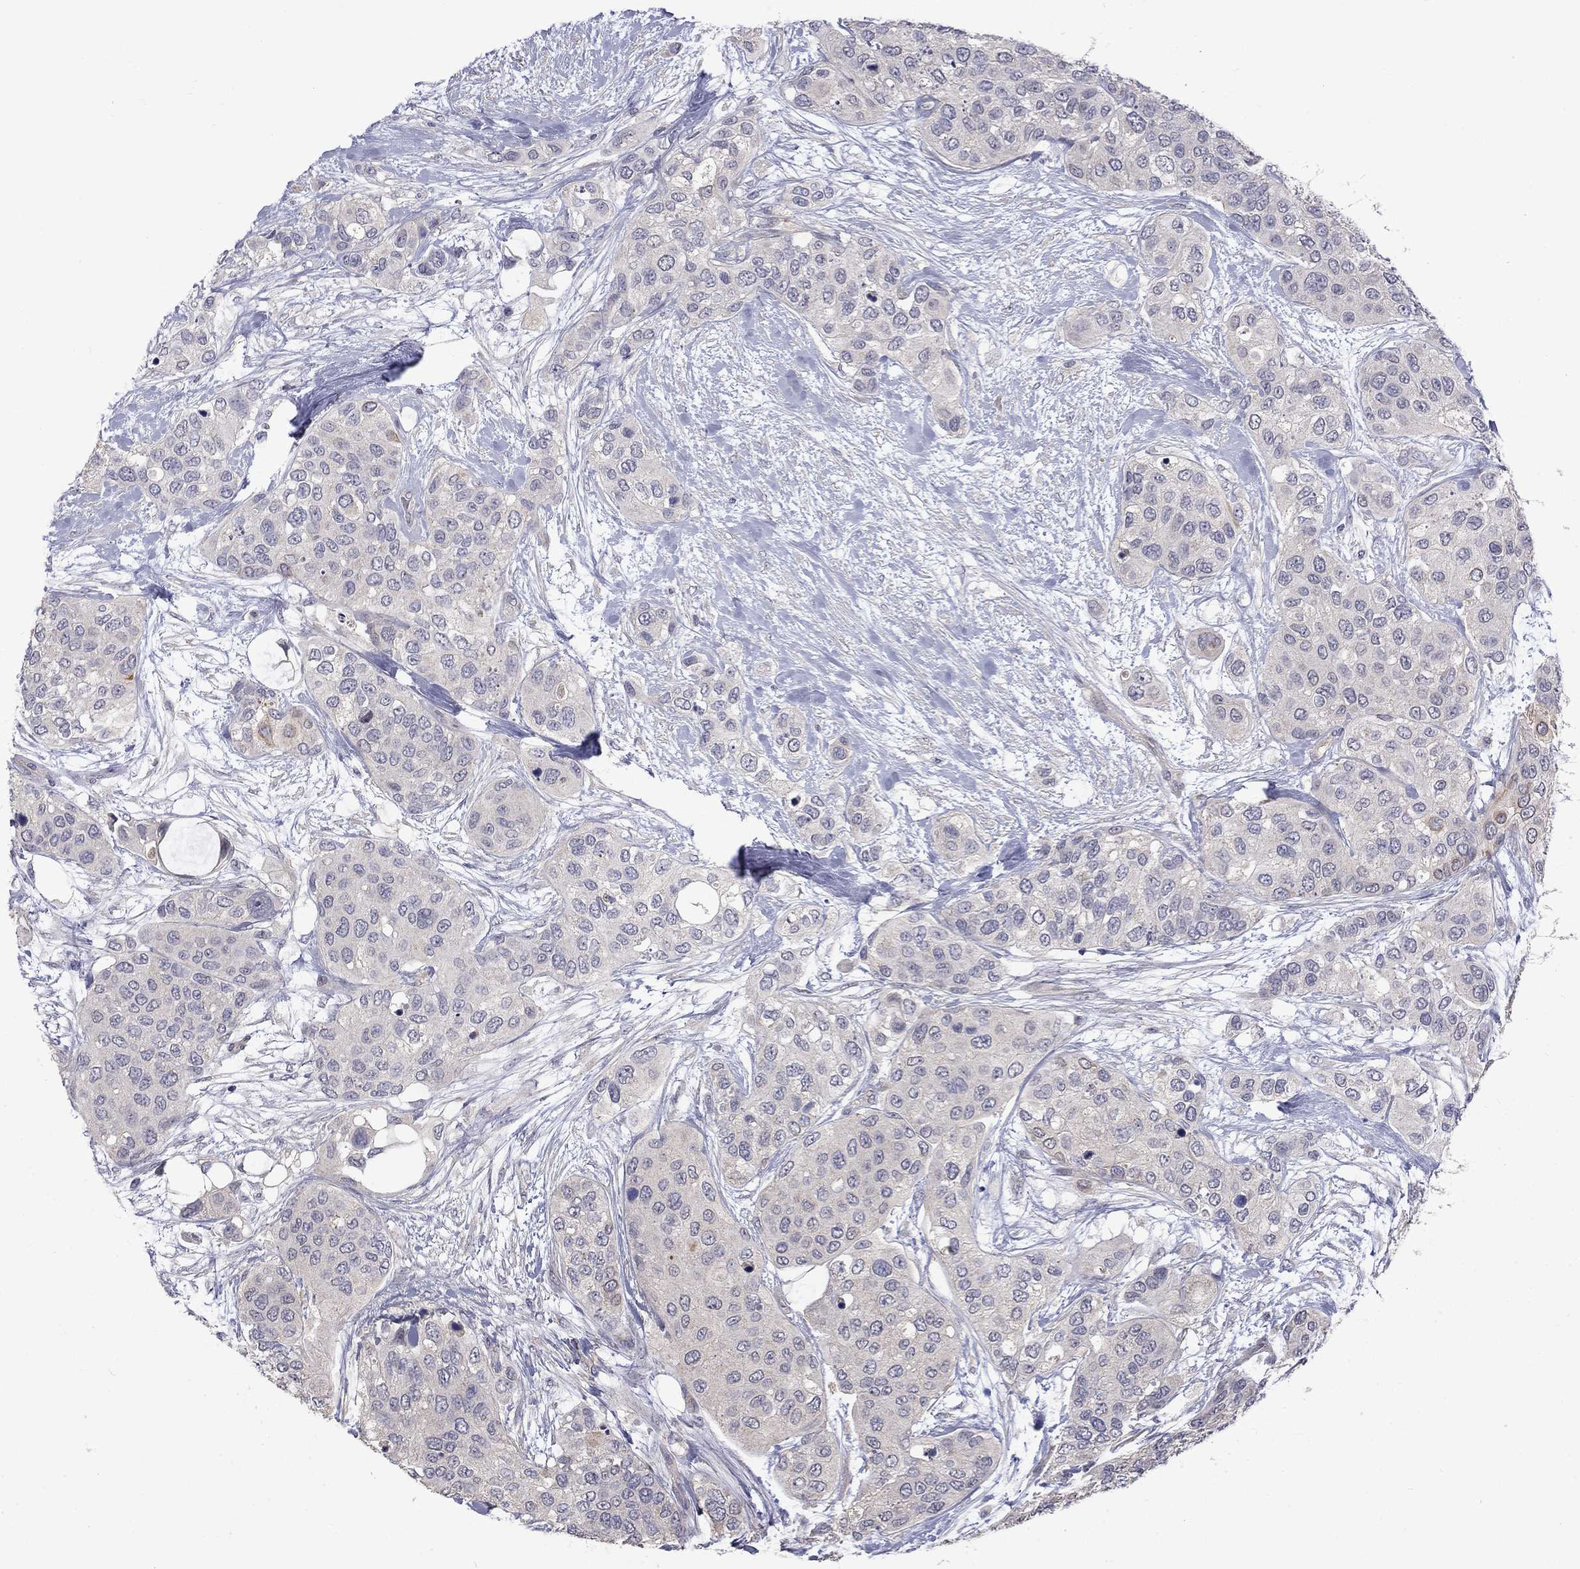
{"staining": {"intensity": "negative", "quantity": "none", "location": "none"}, "tissue": "urothelial cancer", "cell_type": "Tumor cells", "image_type": "cancer", "snomed": [{"axis": "morphology", "description": "Urothelial carcinoma, High grade"}, {"axis": "topography", "description": "Urinary bladder"}], "caption": "A high-resolution histopathology image shows IHC staining of high-grade urothelial carcinoma, which exhibits no significant expression in tumor cells. (DAB immunohistochemistry, high magnification).", "gene": "SLC39A14", "patient": {"sex": "male", "age": 77}}